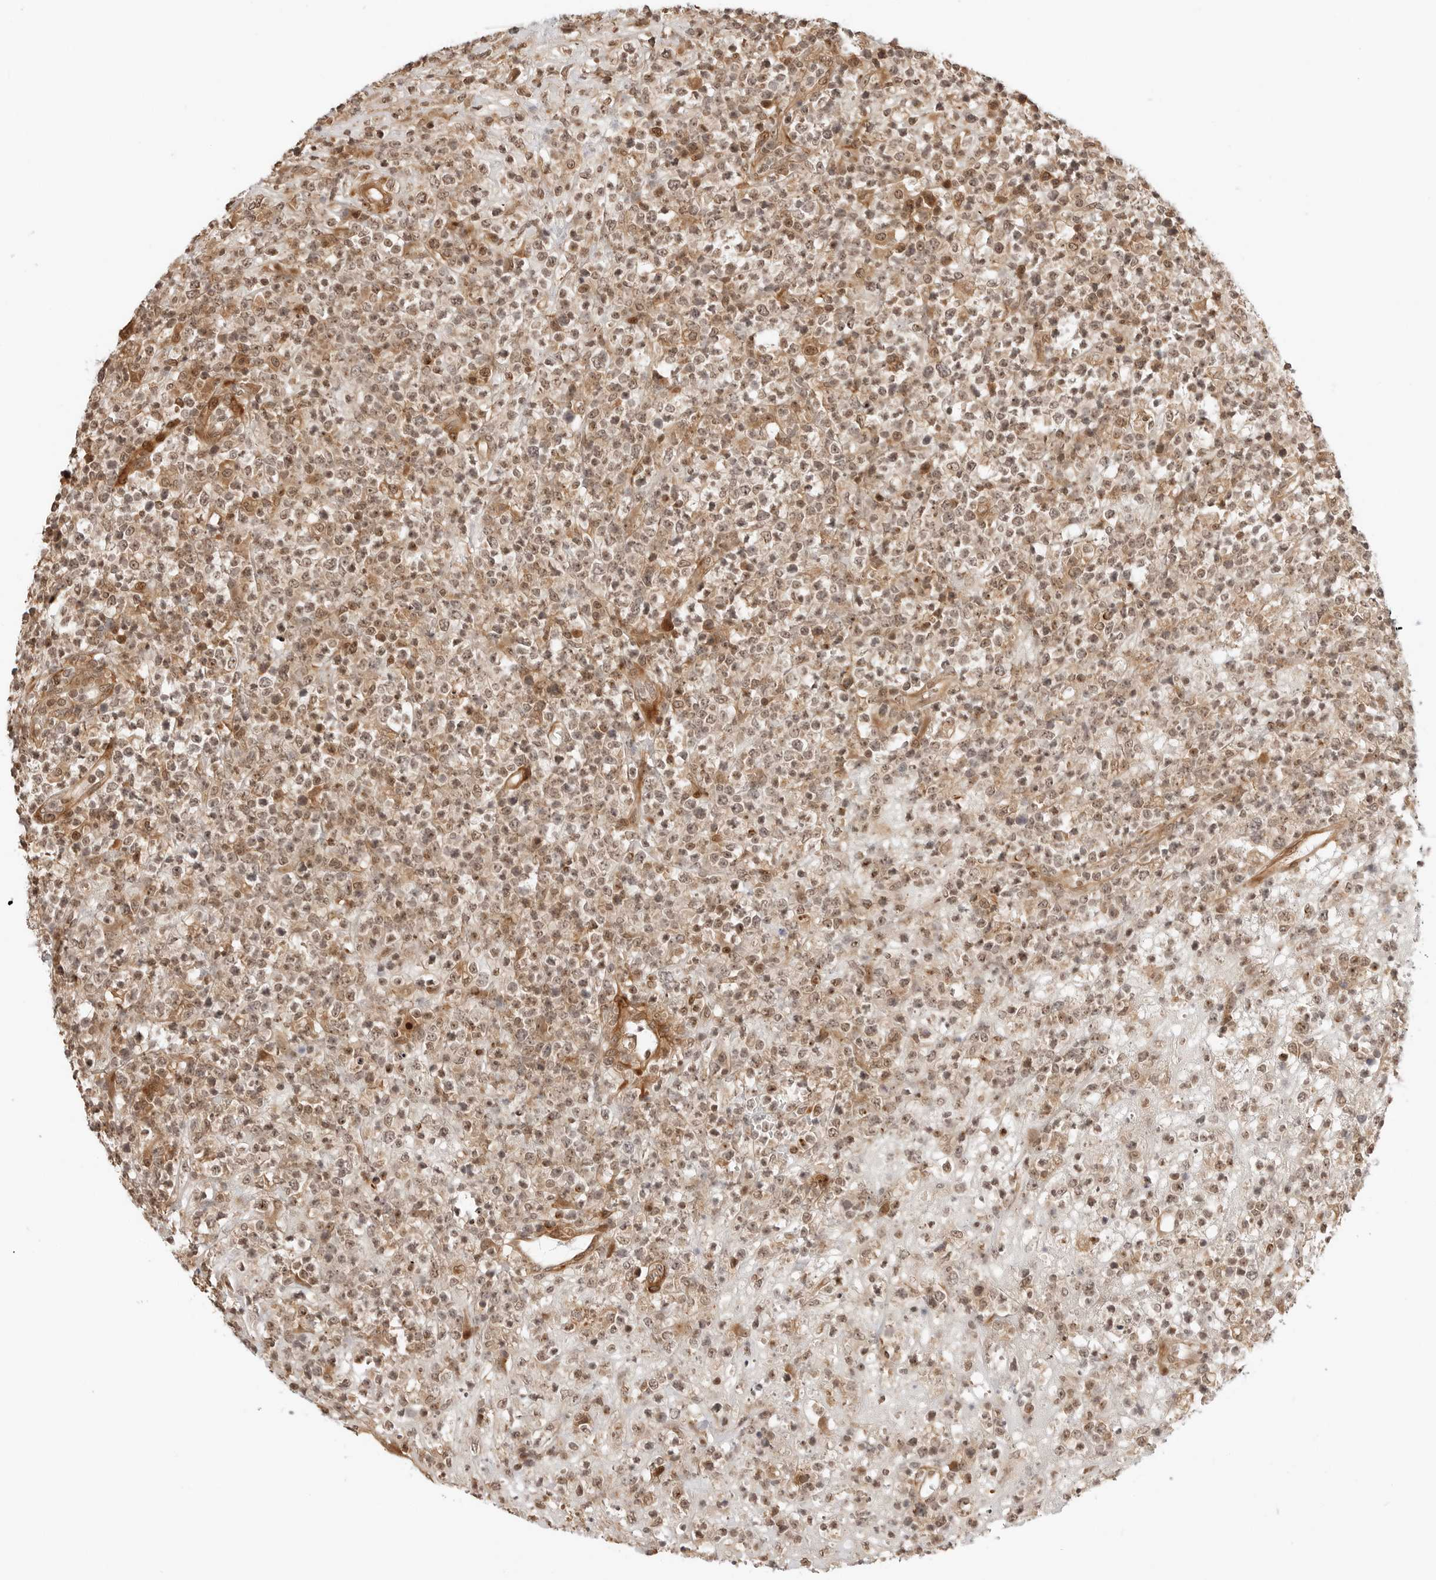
{"staining": {"intensity": "moderate", "quantity": ">75%", "location": "cytoplasmic/membranous,nuclear"}, "tissue": "lymphoma", "cell_type": "Tumor cells", "image_type": "cancer", "snomed": [{"axis": "morphology", "description": "Malignant lymphoma, non-Hodgkin's type, High grade"}, {"axis": "topography", "description": "Colon"}], "caption": "Moderate cytoplasmic/membranous and nuclear protein expression is seen in about >75% of tumor cells in high-grade malignant lymphoma, non-Hodgkin's type.", "gene": "GEM", "patient": {"sex": "female", "age": 53}}